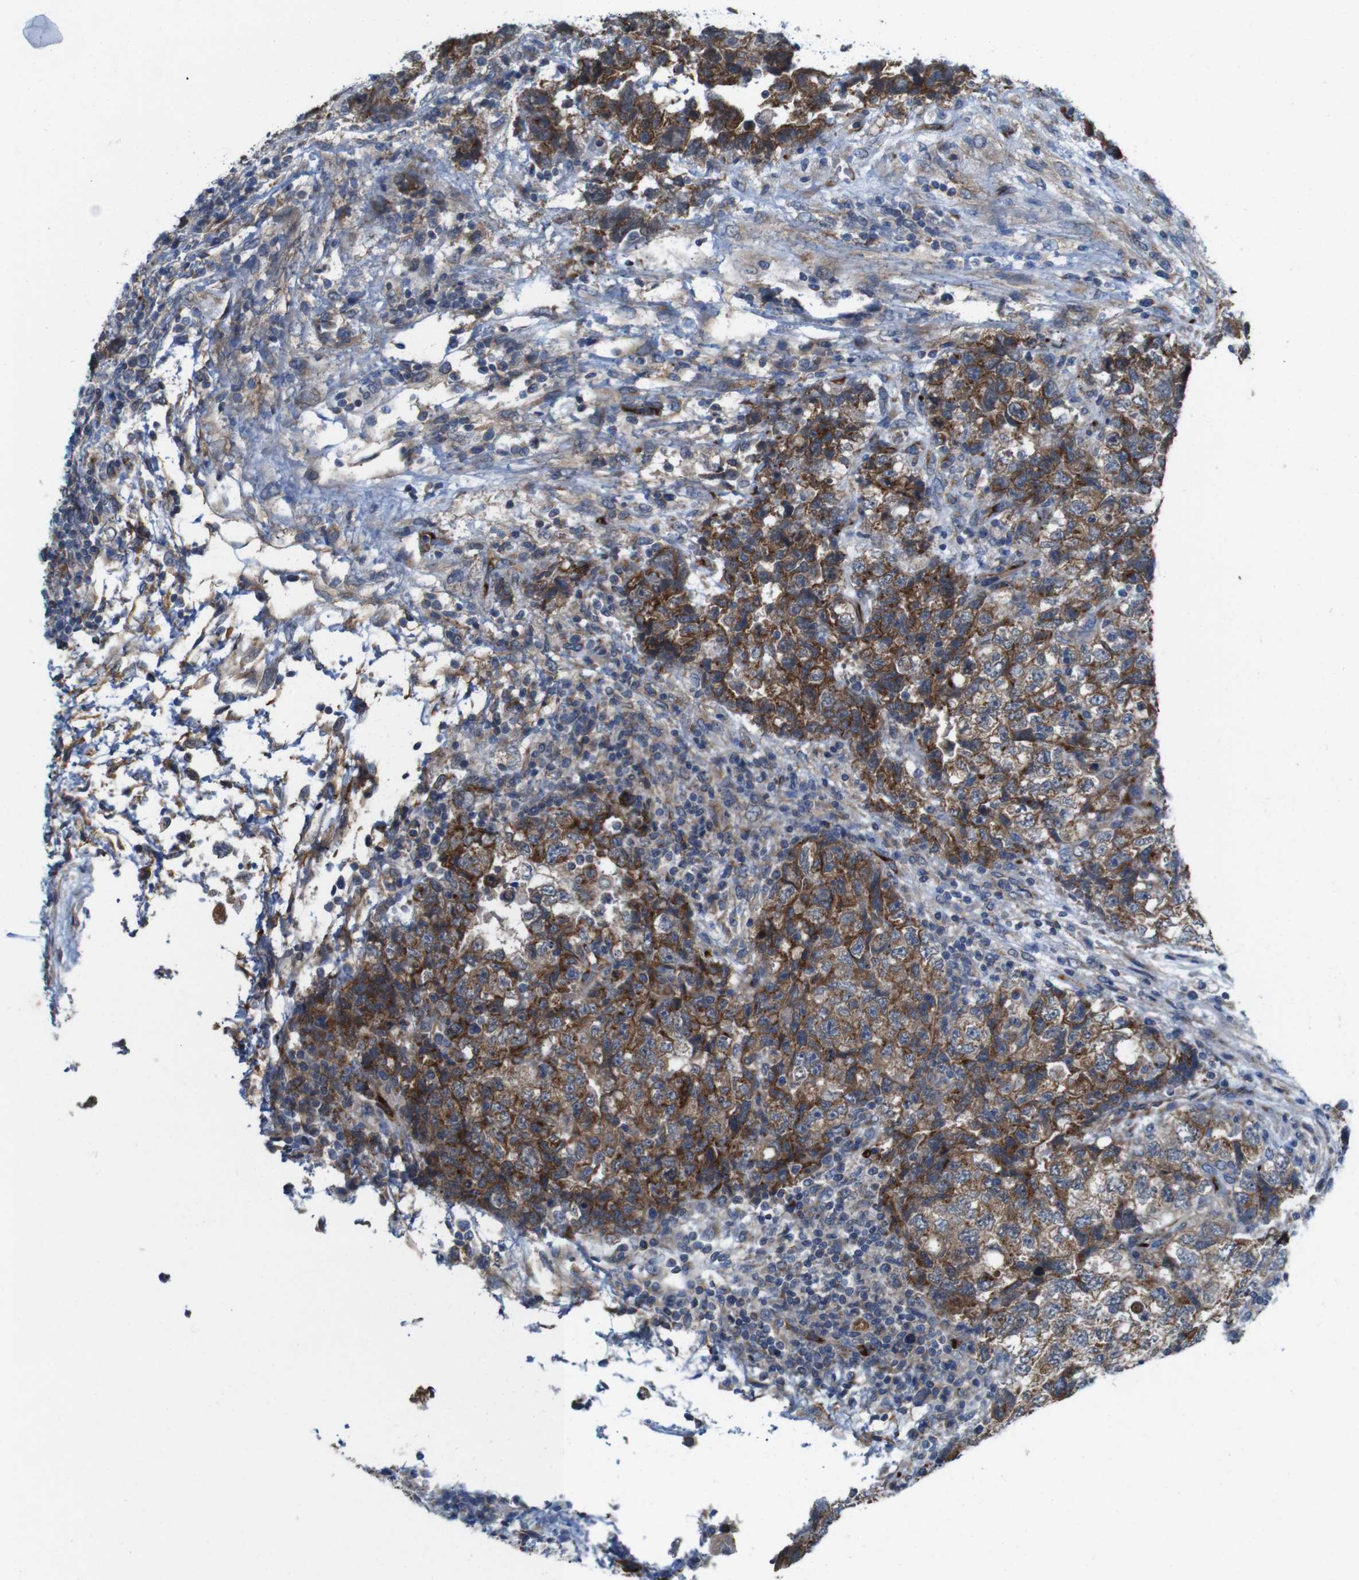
{"staining": {"intensity": "strong", "quantity": "25%-75%", "location": "cytoplasmic/membranous"}, "tissue": "testis cancer", "cell_type": "Tumor cells", "image_type": "cancer", "snomed": [{"axis": "morphology", "description": "Carcinoma, Embryonal, NOS"}, {"axis": "topography", "description": "Testis"}], "caption": "Tumor cells show high levels of strong cytoplasmic/membranous expression in about 25%-75% of cells in human testis cancer (embryonal carcinoma).", "gene": "EFCAB14", "patient": {"sex": "male", "age": 36}}